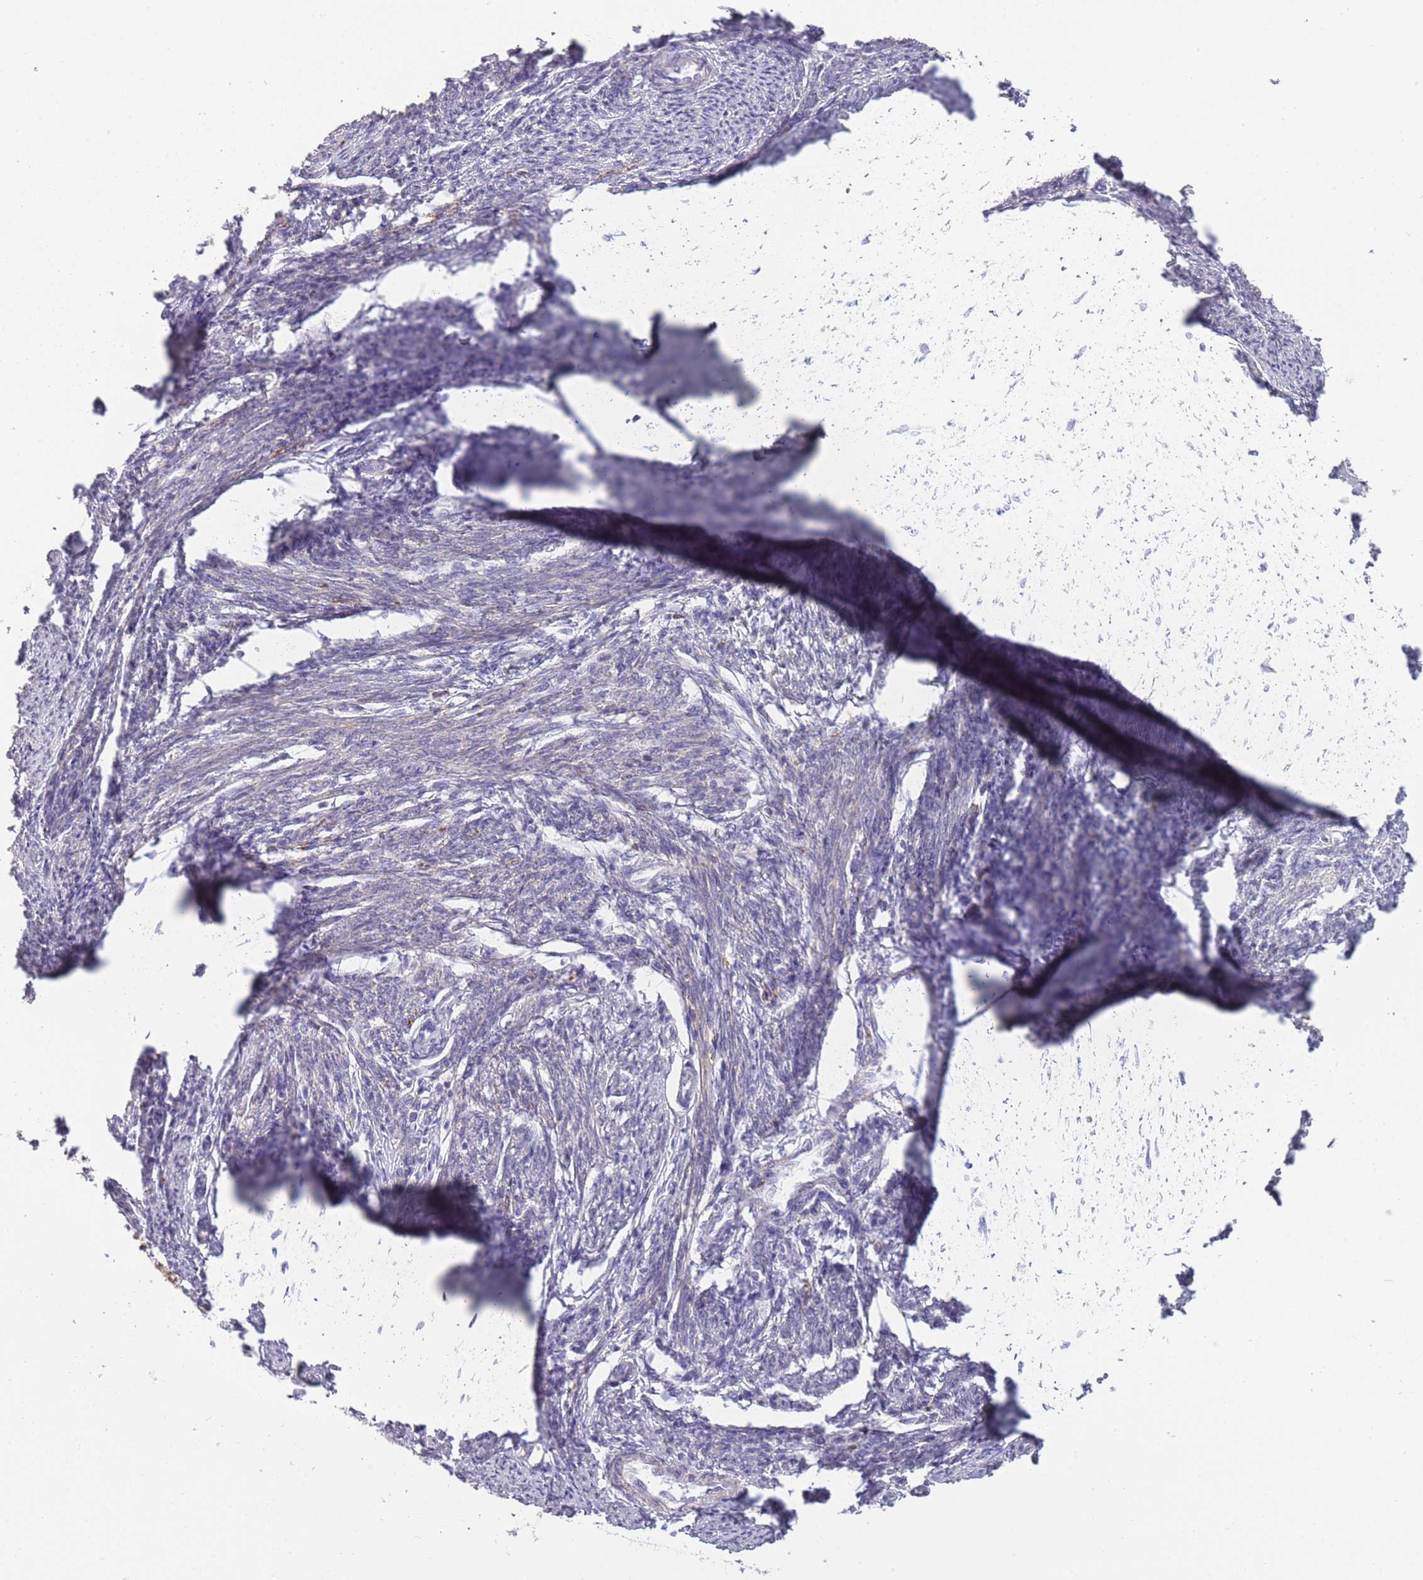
{"staining": {"intensity": "moderate", "quantity": "25%-75%", "location": "cytoplasmic/membranous"}, "tissue": "smooth muscle", "cell_type": "Smooth muscle cells", "image_type": "normal", "snomed": [{"axis": "morphology", "description": "Normal tissue, NOS"}, {"axis": "topography", "description": "Smooth muscle"}, {"axis": "topography", "description": "Uterus"}], "caption": "Protein positivity by IHC reveals moderate cytoplasmic/membranous staining in about 25%-75% of smooth muscle cells in benign smooth muscle. The staining is performed using DAB brown chromogen to label protein expression. The nuclei are counter-stained blue using hematoxylin.", "gene": "ZBTB24", "patient": {"sex": "female", "age": 59}}